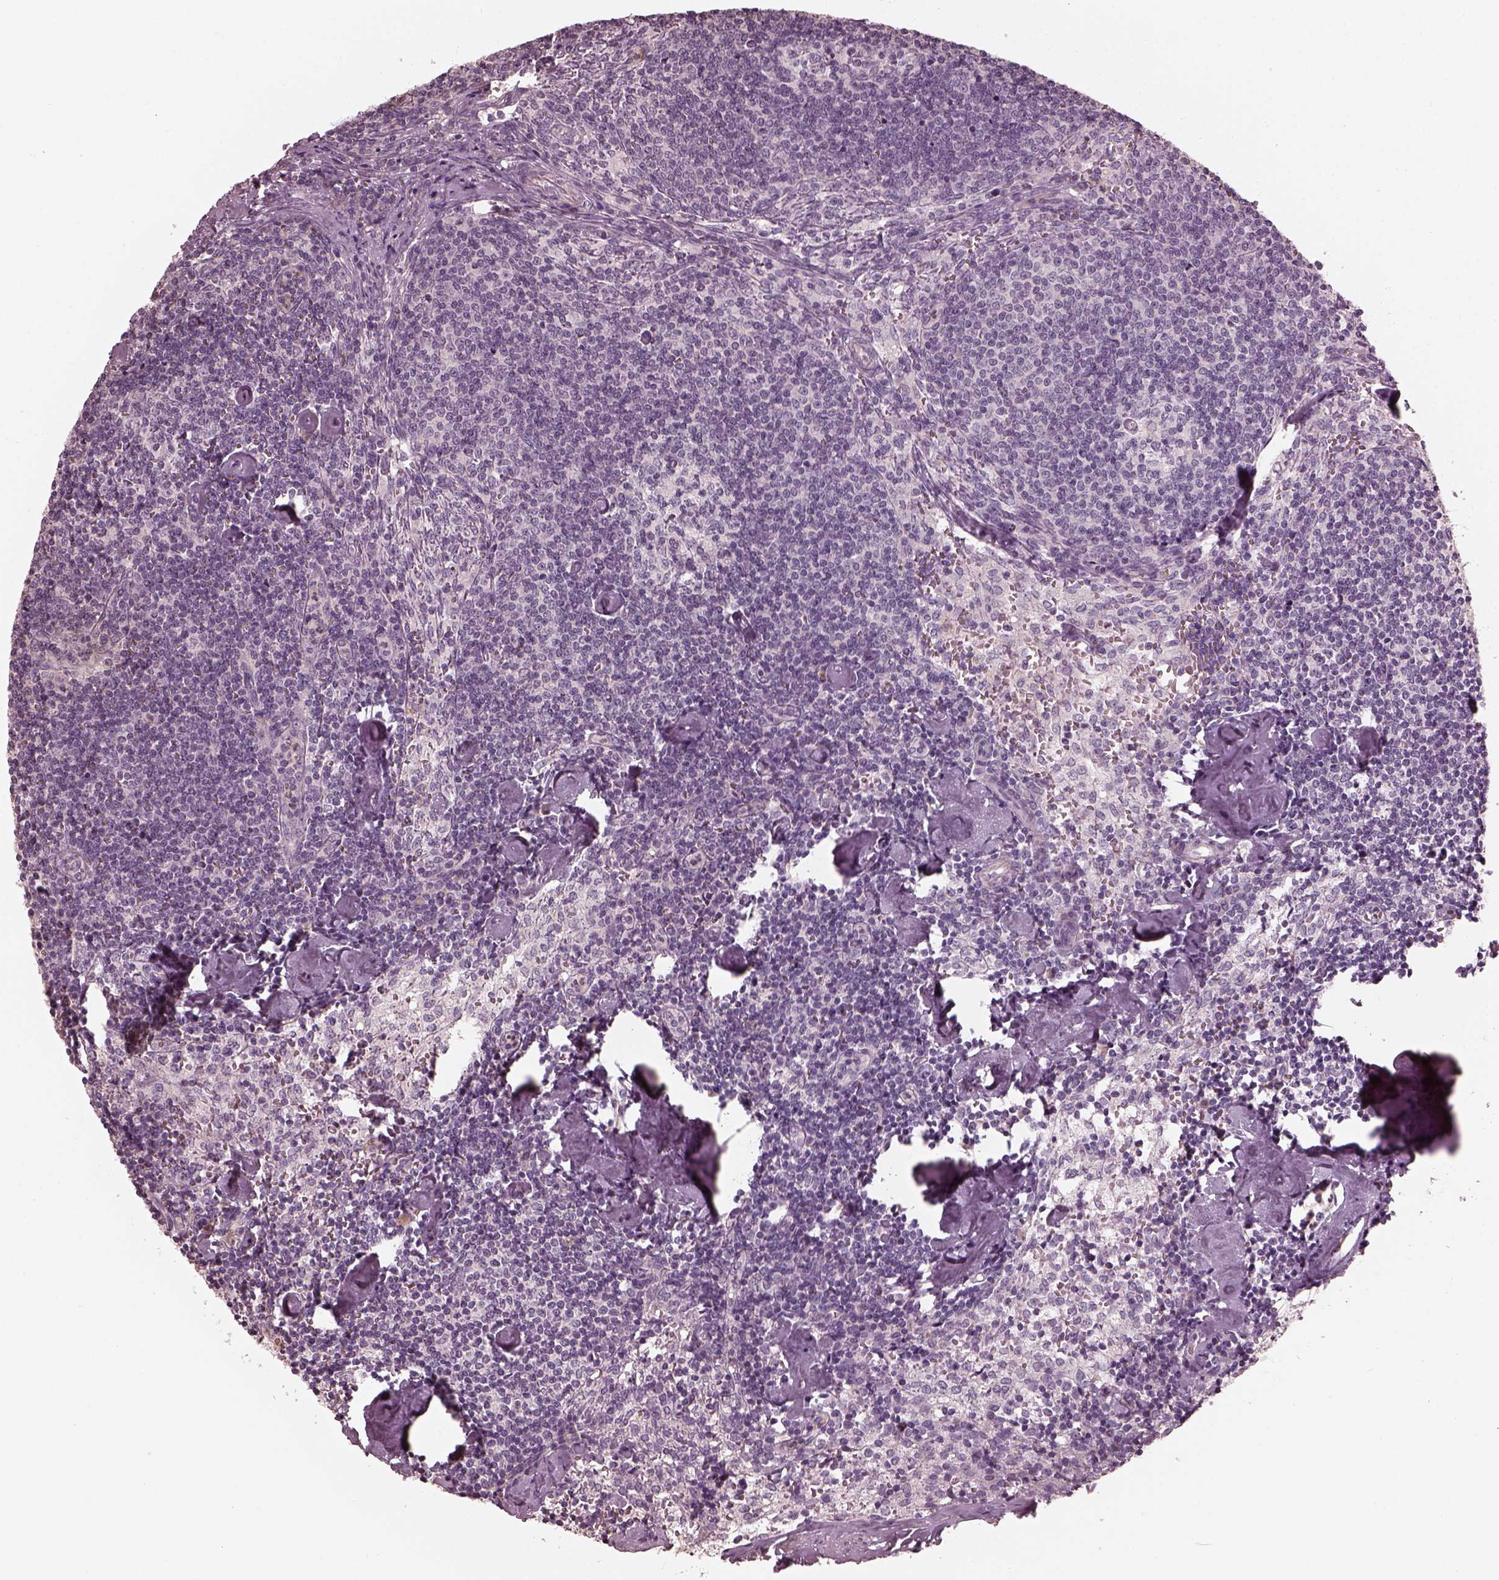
{"staining": {"intensity": "negative", "quantity": "none", "location": "none"}, "tissue": "lymph node", "cell_type": "Germinal center cells", "image_type": "normal", "snomed": [{"axis": "morphology", "description": "Normal tissue, NOS"}, {"axis": "topography", "description": "Lymph node"}], "caption": "The image reveals no staining of germinal center cells in normal lymph node. Nuclei are stained in blue.", "gene": "OPTC", "patient": {"sex": "female", "age": 50}}